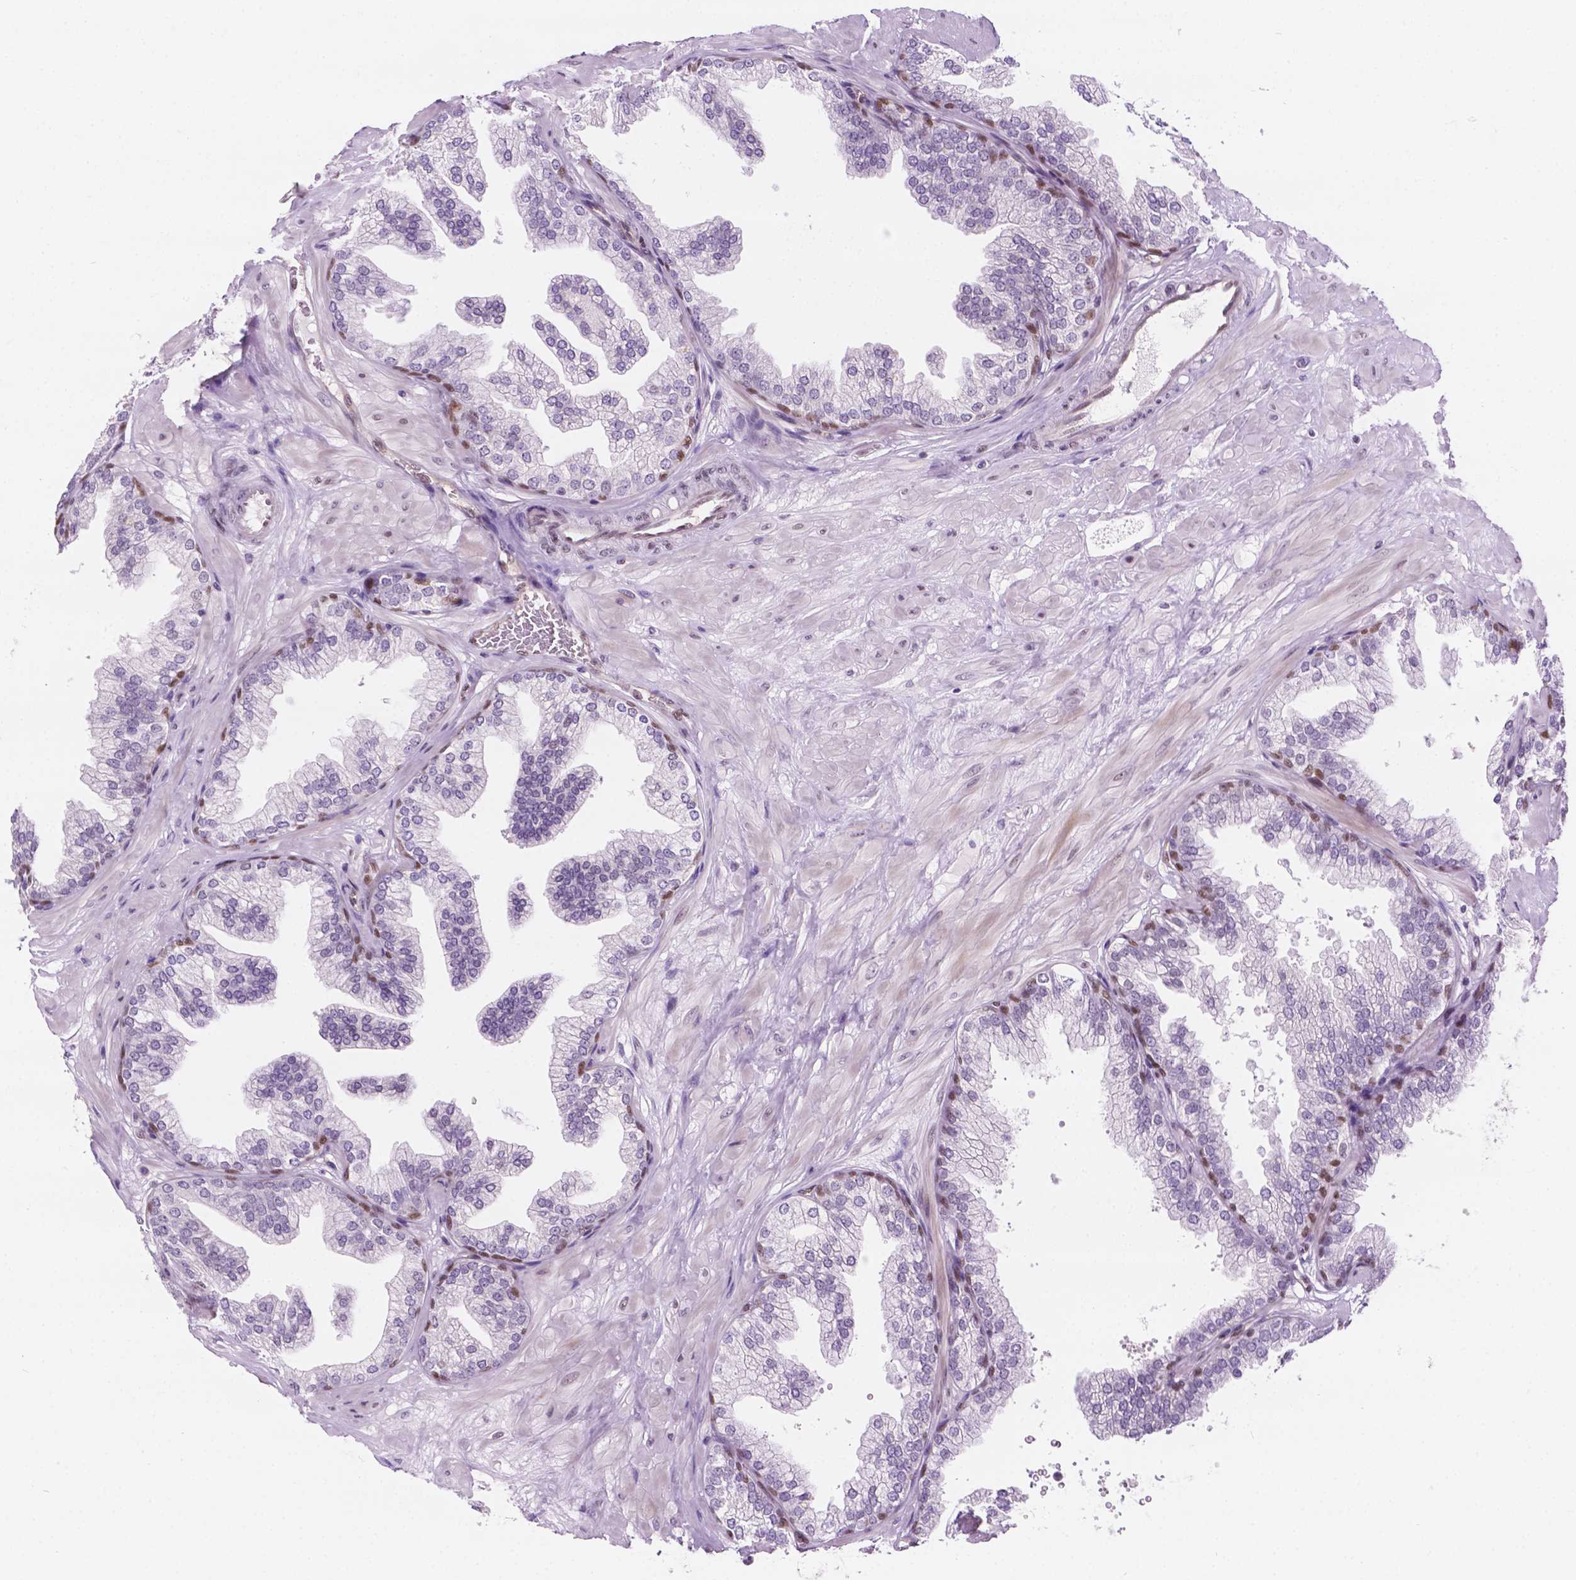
{"staining": {"intensity": "moderate", "quantity": "<25%", "location": "nuclear"}, "tissue": "prostate", "cell_type": "Glandular cells", "image_type": "normal", "snomed": [{"axis": "morphology", "description": "Normal tissue, NOS"}, {"axis": "topography", "description": "Prostate"}], "caption": "This histopathology image reveals IHC staining of unremarkable prostate, with low moderate nuclear positivity in approximately <25% of glandular cells.", "gene": "ERF", "patient": {"sex": "male", "age": 37}}